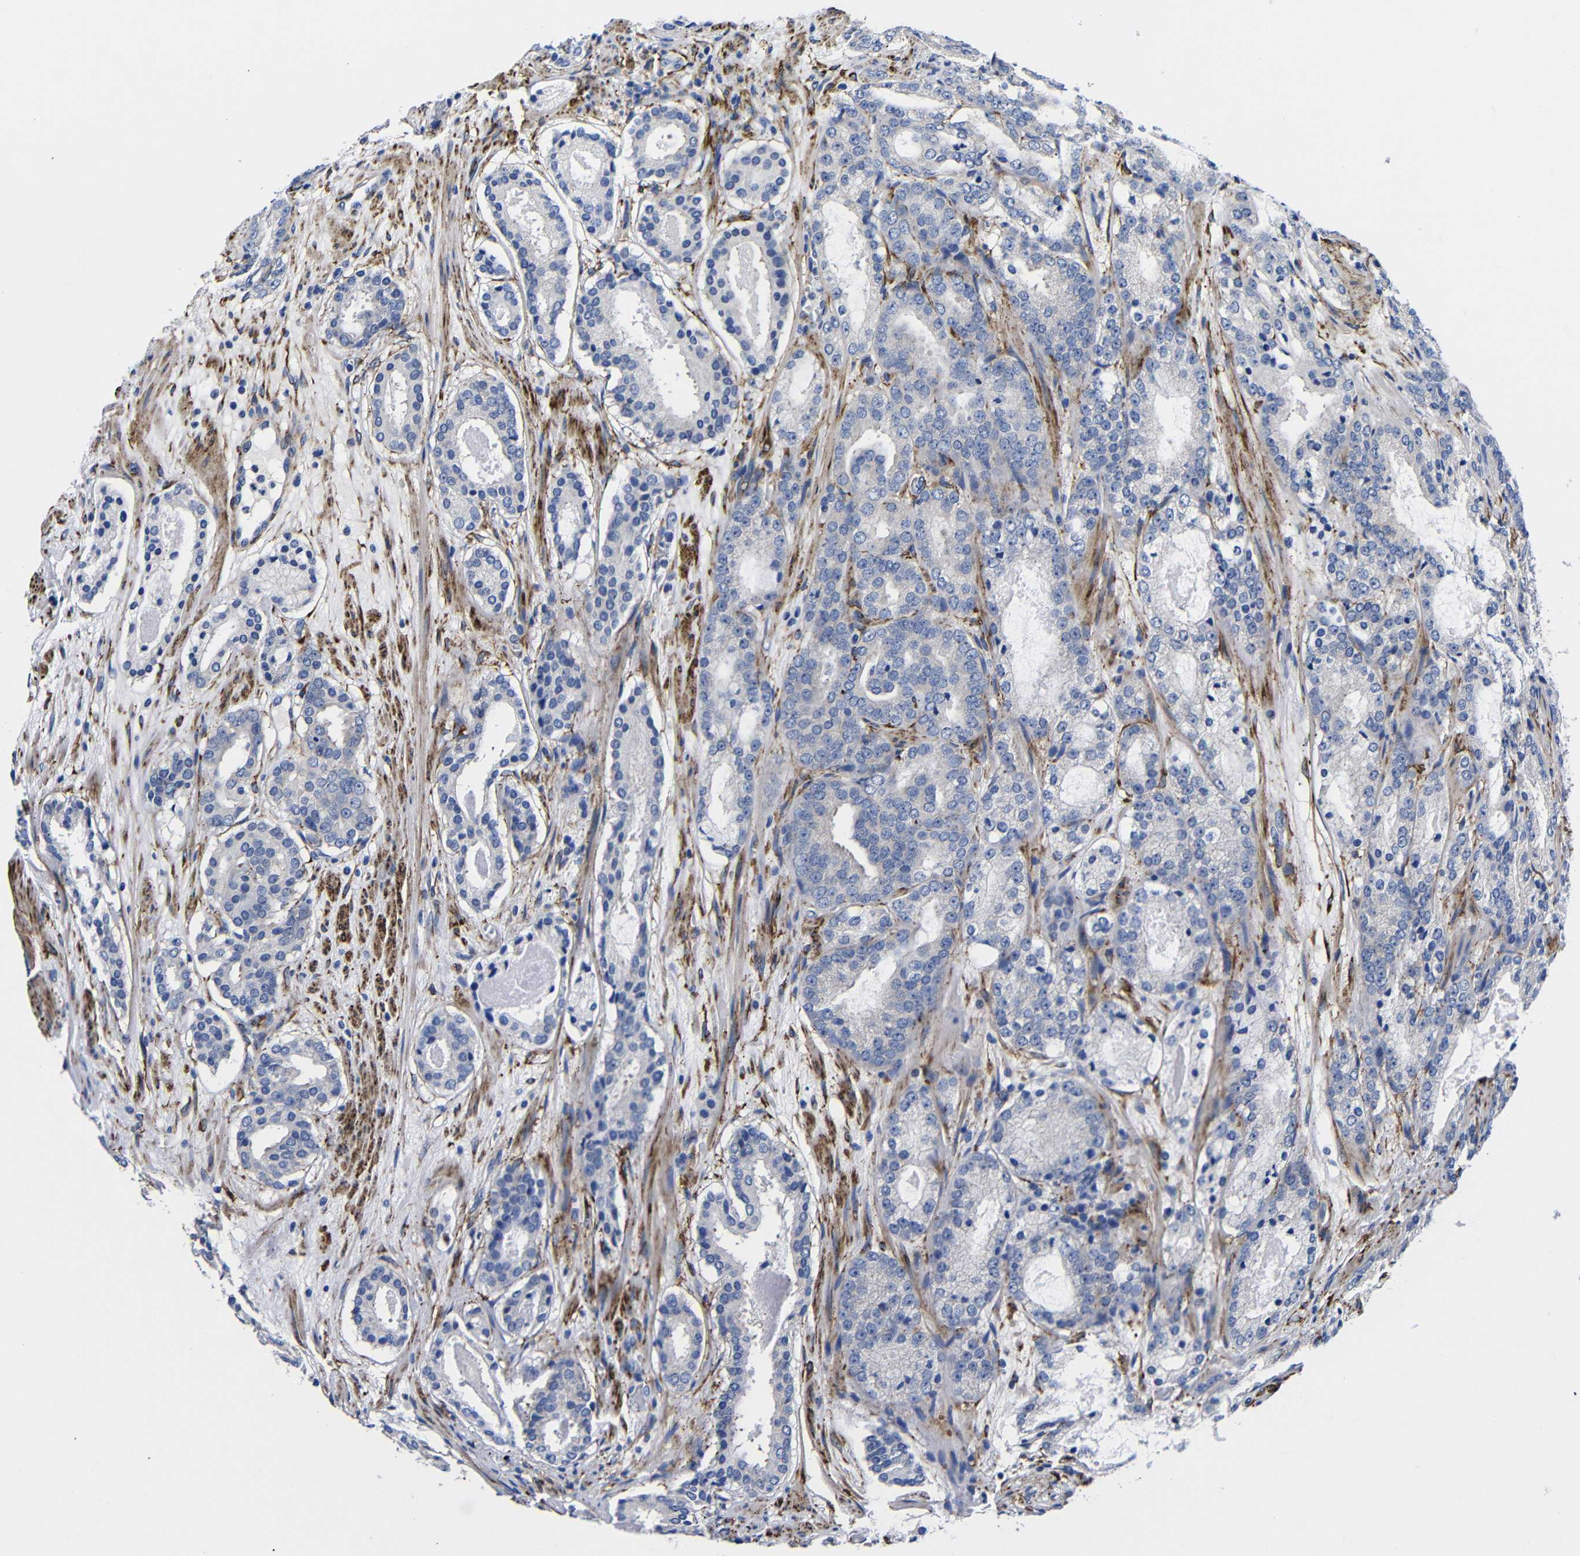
{"staining": {"intensity": "negative", "quantity": "none", "location": "none"}, "tissue": "prostate cancer", "cell_type": "Tumor cells", "image_type": "cancer", "snomed": [{"axis": "morphology", "description": "Adenocarcinoma, Low grade"}, {"axis": "topography", "description": "Prostate"}], "caption": "Immunohistochemistry (IHC) of prostate adenocarcinoma (low-grade) displays no positivity in tumor cells.", "gene": "LRIG1", "patient": {"sex": "male", "age": 69}}